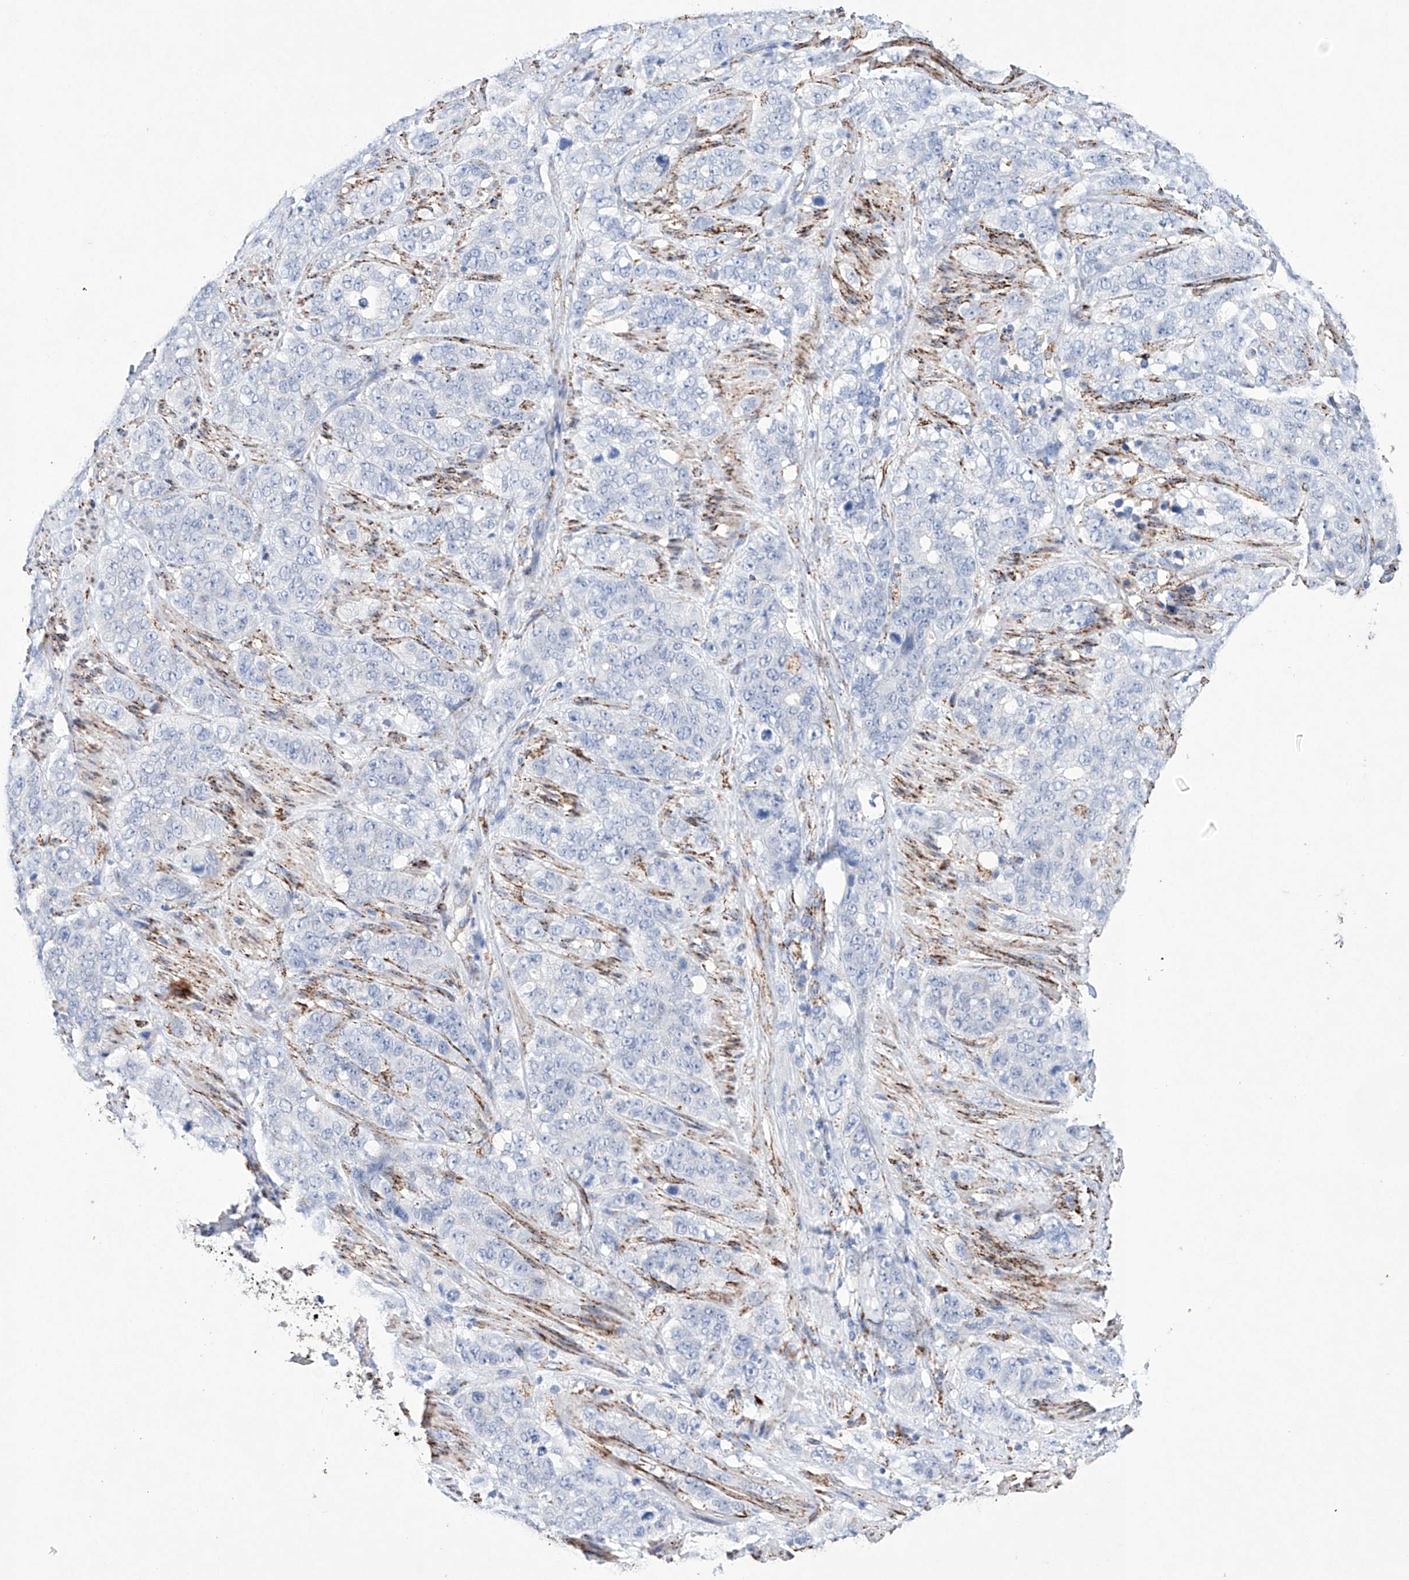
{"staining": {"intensity": "negative", "quantity": "none", "location": "none"}, "tissue": "stomach cancer", "cell_type": "Tumor cells", "image_type": "cancer", "snomed": [{"axis": "morphology", "description": "Adenocarcinoma, NOS"}, {"axis": "topography", "description": "Stomach"}], "caption": "Histopathology image shows no protein positivity in tumor cells of adenocarcinoma (stomach) tissue.", "gene": "NRROS", "patient": {"sex": "male", "age": 48}}